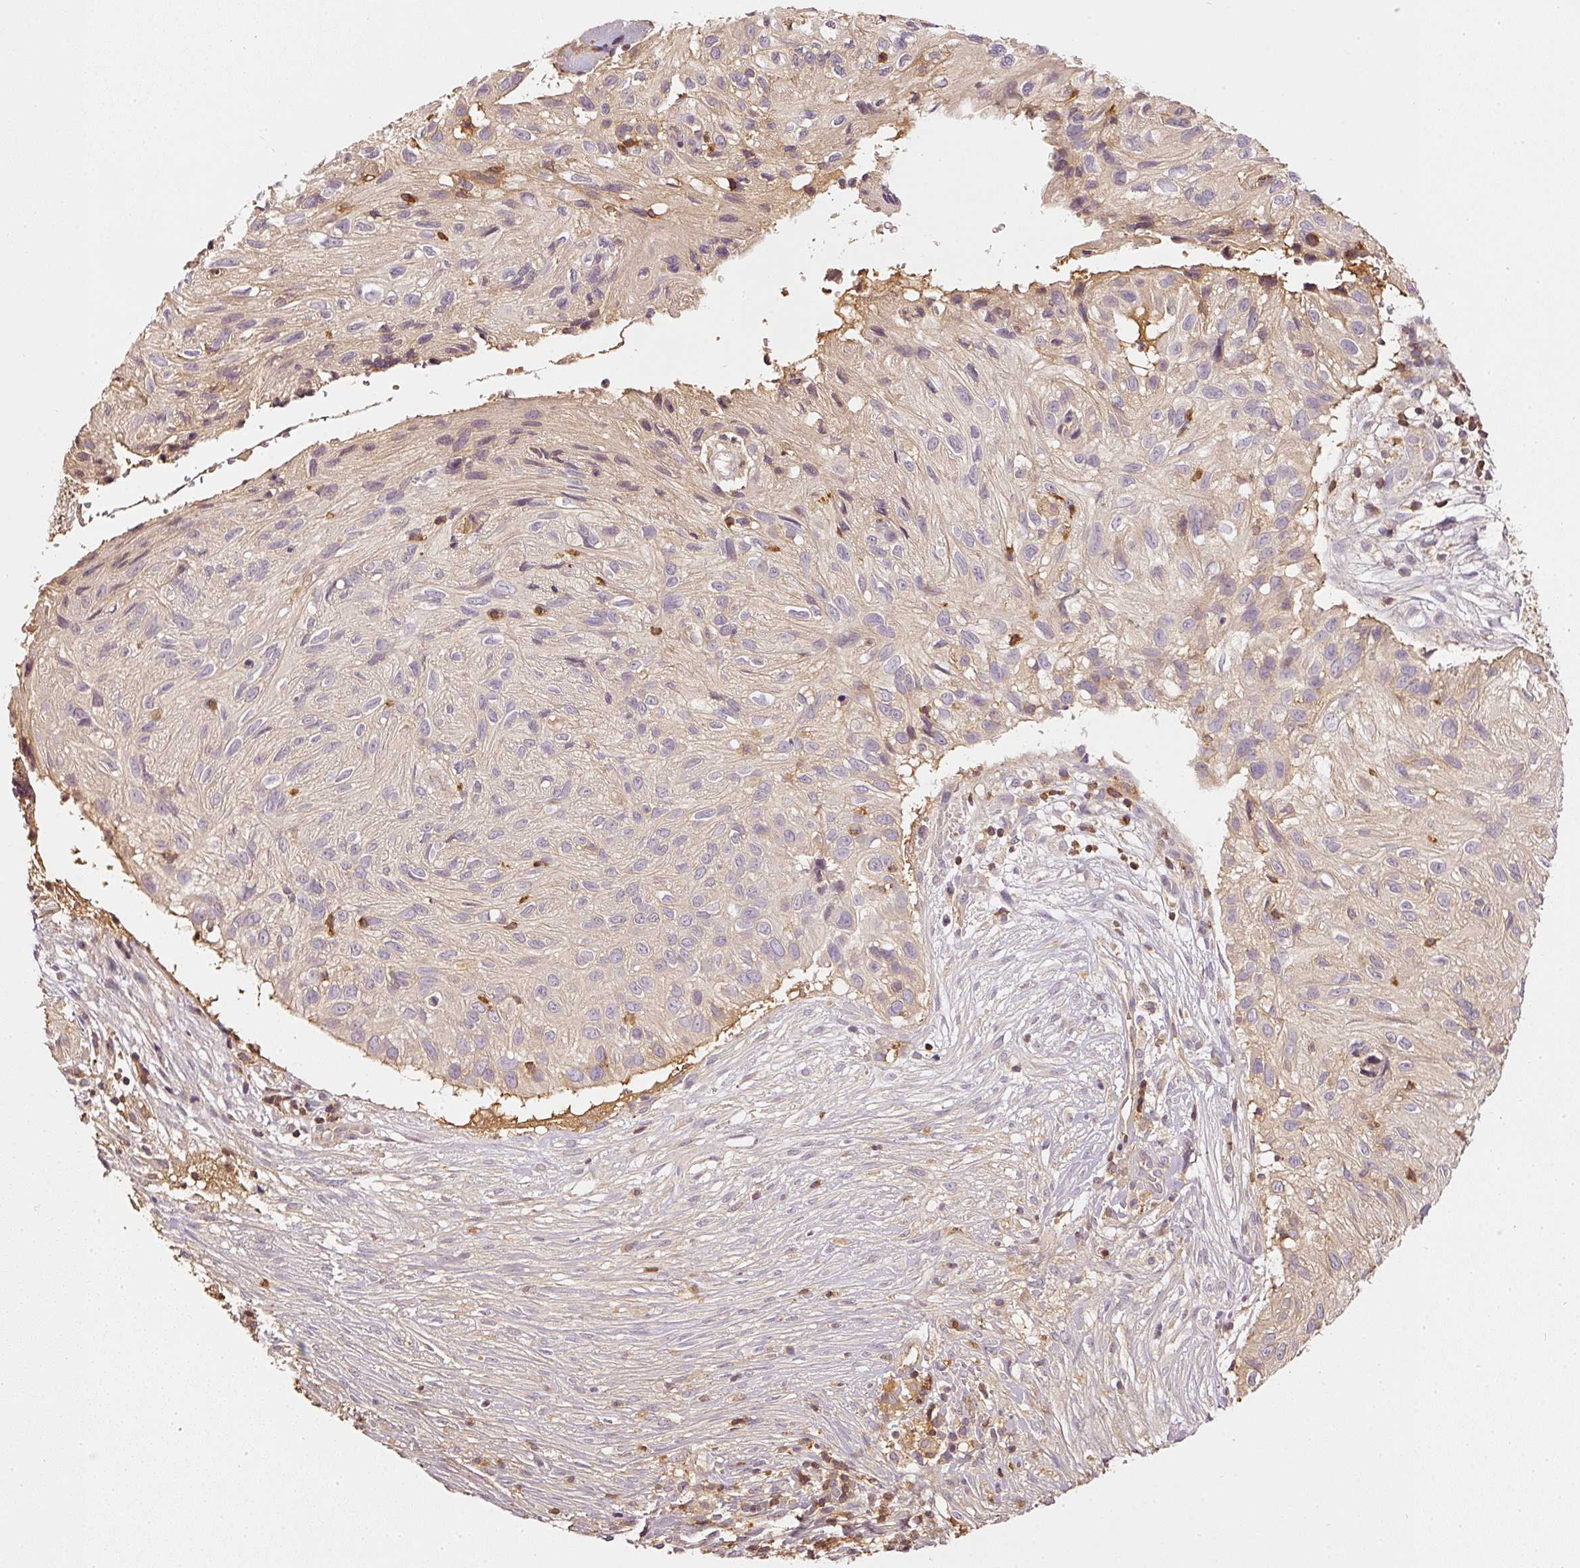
{"staining": {"intensity": "weak", "quantity": "25%-75%", "location": "cytoplasmic/membranous"}, "tissue": "skin cancer", "cell_type": "Tumor cells", "image_type": "cancer", "snomed": [{"axis": "morphology", "description": "Squamous cell carcinoma, NOS"}, {"axis": "topography", "description": "Skin"}], "caption": "Skin cancer tissue displays weak cytoplasmic/membranous staining in approximately 25%-75% of tumor cells, visualized by immunohistochemistry.", "gene": "EVL", "patient": {"sex": "male", "age": 82}}